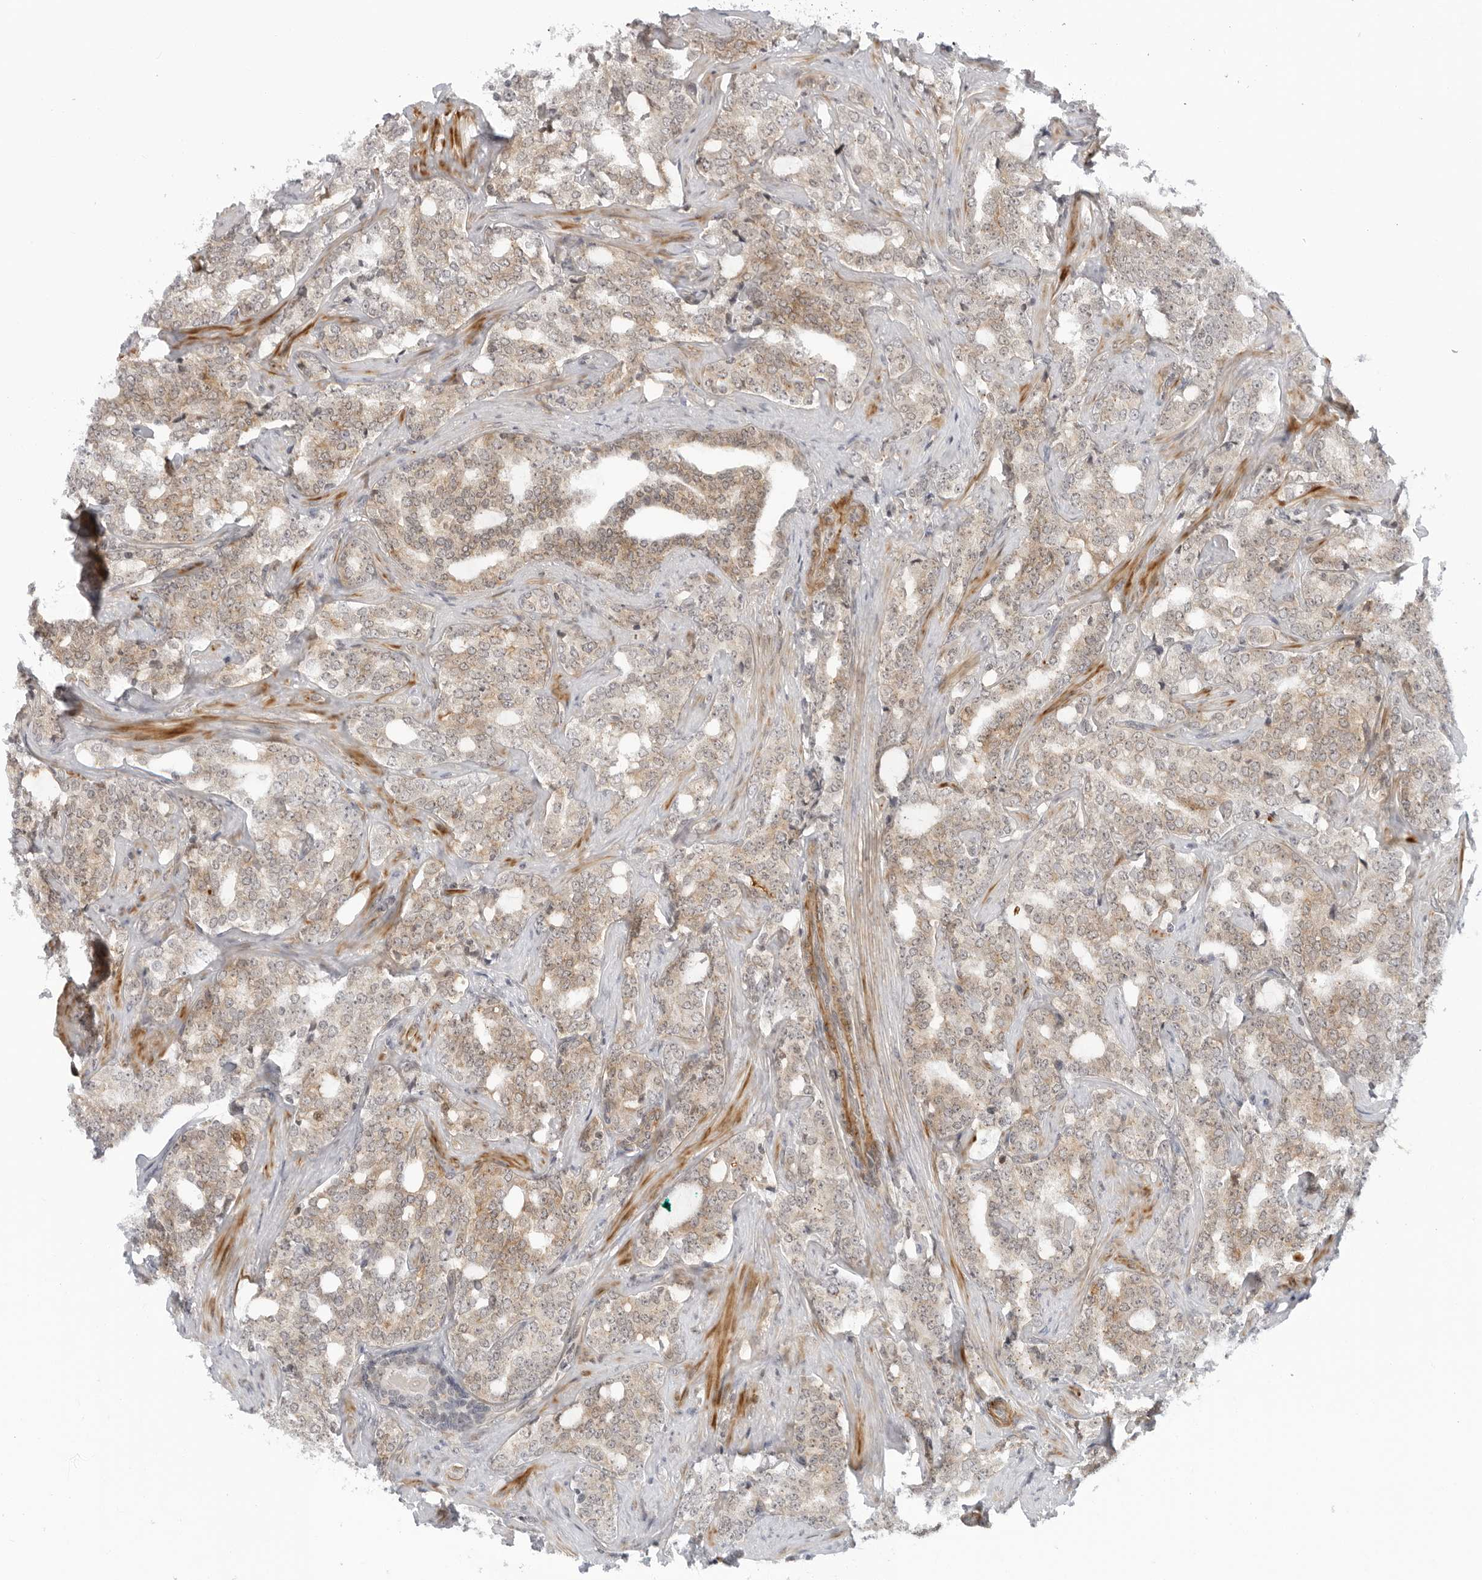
{"staining": {"intensity": "moderate", "quantity": "25%-75%", "location": "cytoplasmic/membranous"}, "tissue": "prostate cancer", "cell_type": "Tumor cells", "image_type": "cancer", "snomed": [{"axis": "morphology", "description": "Adenocarcinoma, High grade"}, {"axis": "topography", "description": "Prostate"}], "caption": "Immunohistochemistry (IHC) micrograph of prostate adenocarcinoma (high-grade) stained for a protein (brown), which shows medium levels of moderate cytoplasmic/membranous staining in about 25%-75% of tumor cells.", "gene": "SUGCT", "patient": {"sex": "male", "age": 64}}